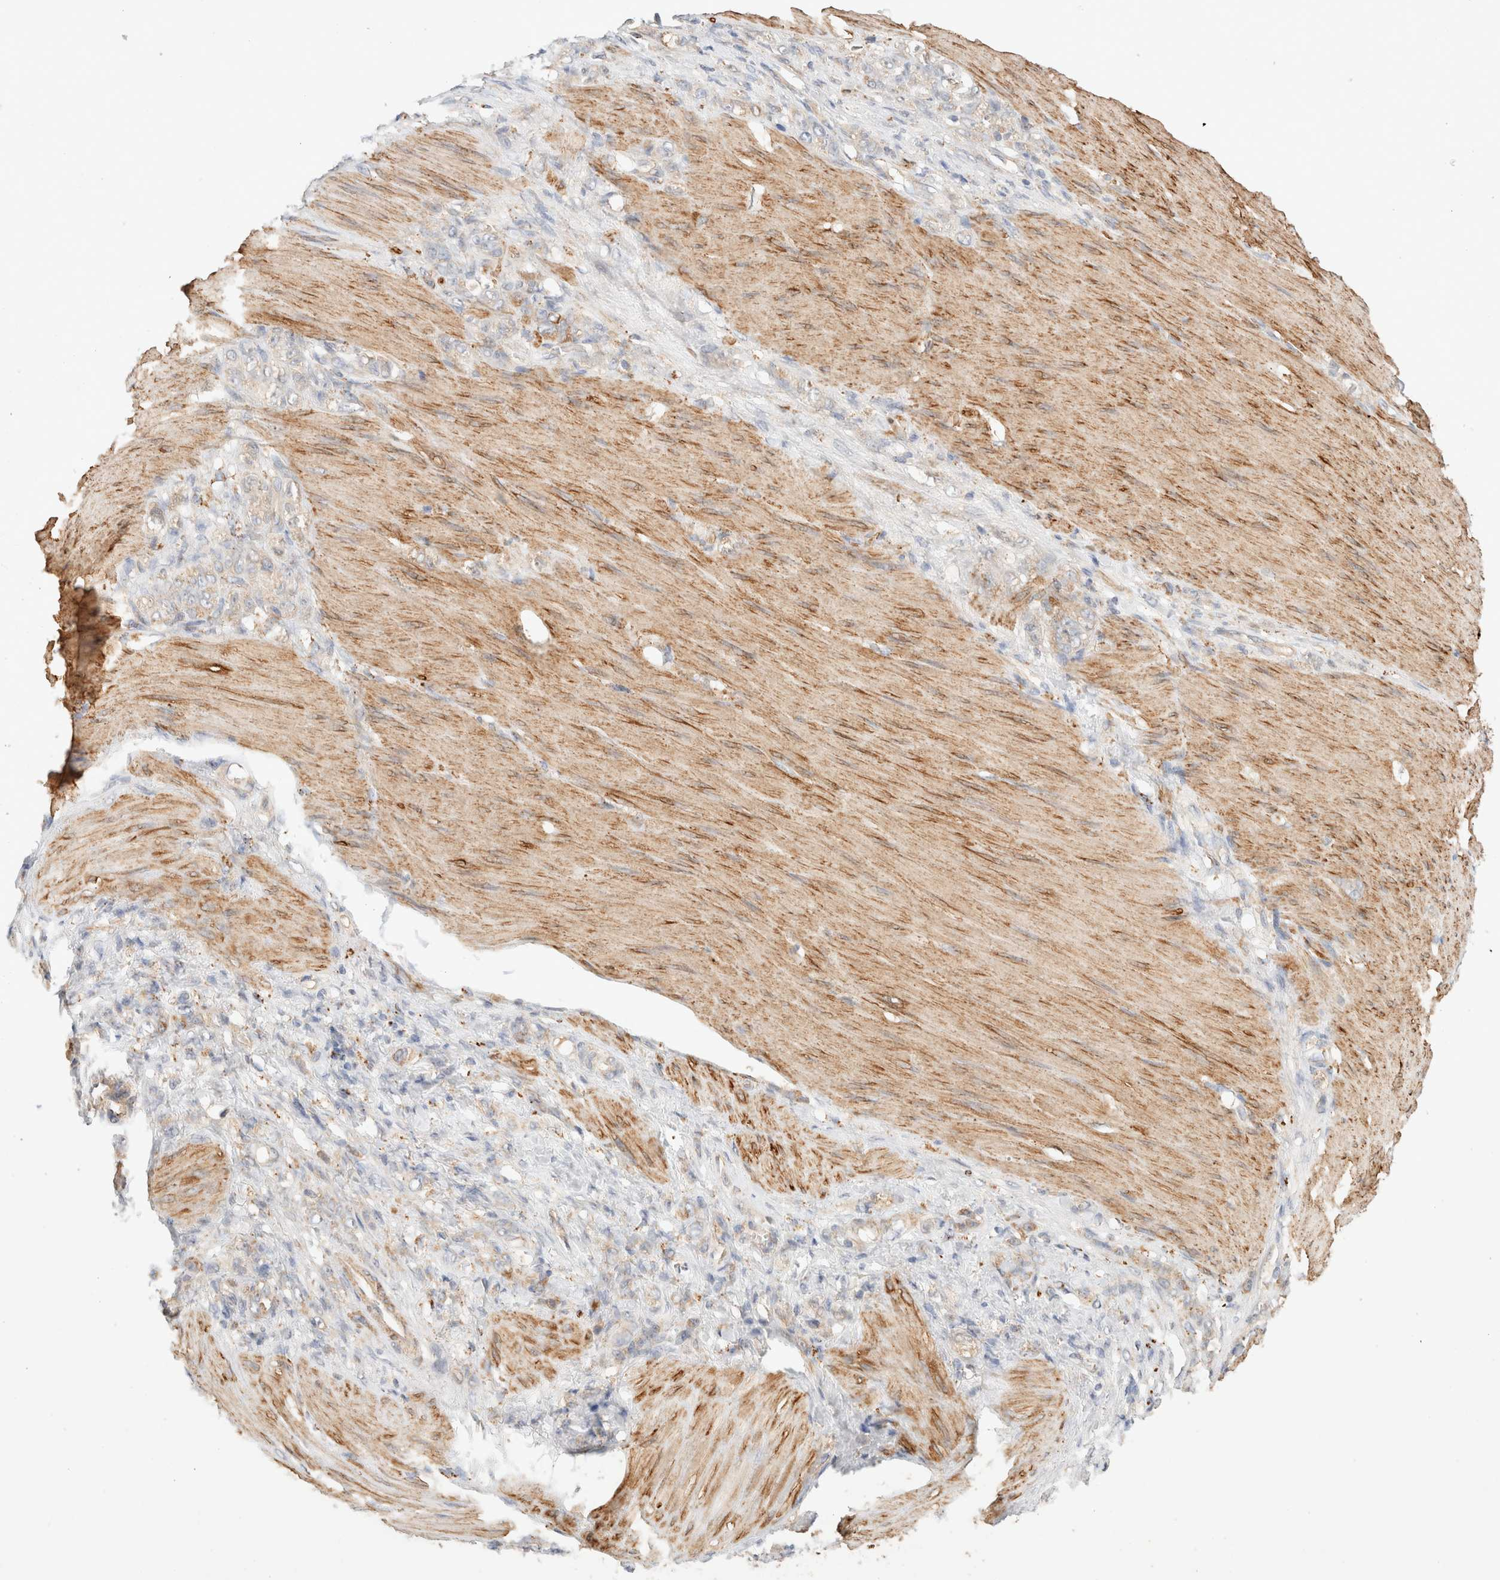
{"staining": {"intensity": "weak", "quantity": "<25%", "location": "cytoplasmic/membranous"}, "tissue": "stomach cancer", "cell_type": "Tumor cells", "image_type": "cancer", "snomed": [{"axis": "morphology", "description": "Normal tissue, NOS"}, {"axis": "morphology", "description": "Adenocarcinoma, NOS"}, {"axis": "topography", "description": "Stomach"}], "caption": "This micrograph is of stomach cancer (adenocarcinoma) stained with immunohistochemistry (IHC) to label a protein in brown with the nuclei are counter-stained blue. There is no staining in tumor cells. (Brightfield microscopy of DAB (3,3'-diaminobenzidine) immunohistochemistry (IHC) at high magnification).", "gene": "RABEPK", "patient": {"sex": "male", "age": 82}}